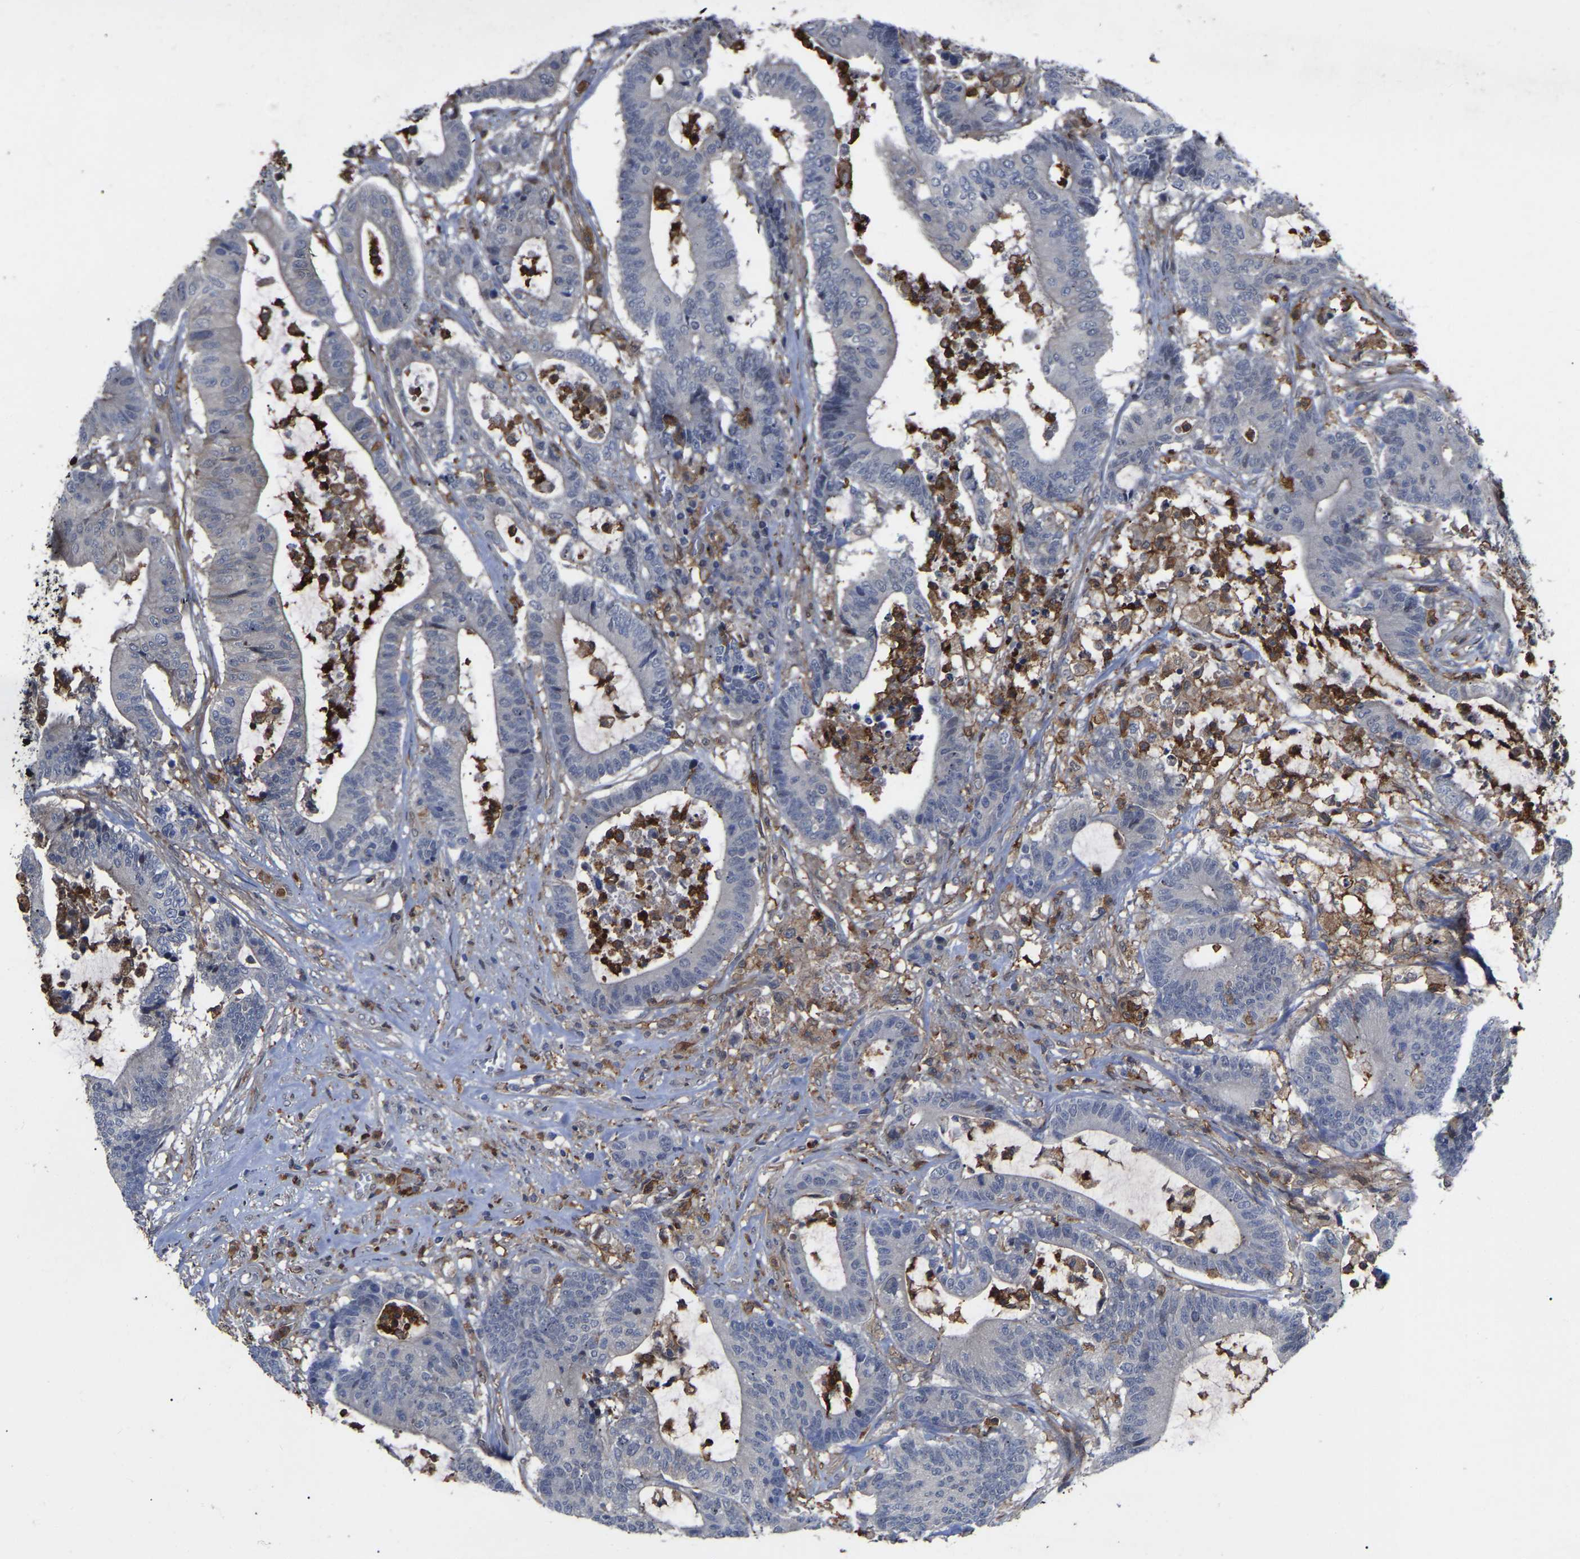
{"staining": {"intensity": "negative", "quantity": "none", "location": "none"}, "tissue": "colorectal cancer", "cell_type": "Tumor cells", "image_type": "cancer", "snomed": [{"axis": "morphology", "description": "Adenocarcinoma, NOS"}, {"axis": "topography", "description": "Colon"}], "caption": "High power microscopy photomicrograph of an immunohistochemistry (IHC) histopathology image of adenocarcinoma (colorectal), revealing no significant staining in tumor cells.", "gene": "CIT", "patient": {"sex": "female", "age": 84}}